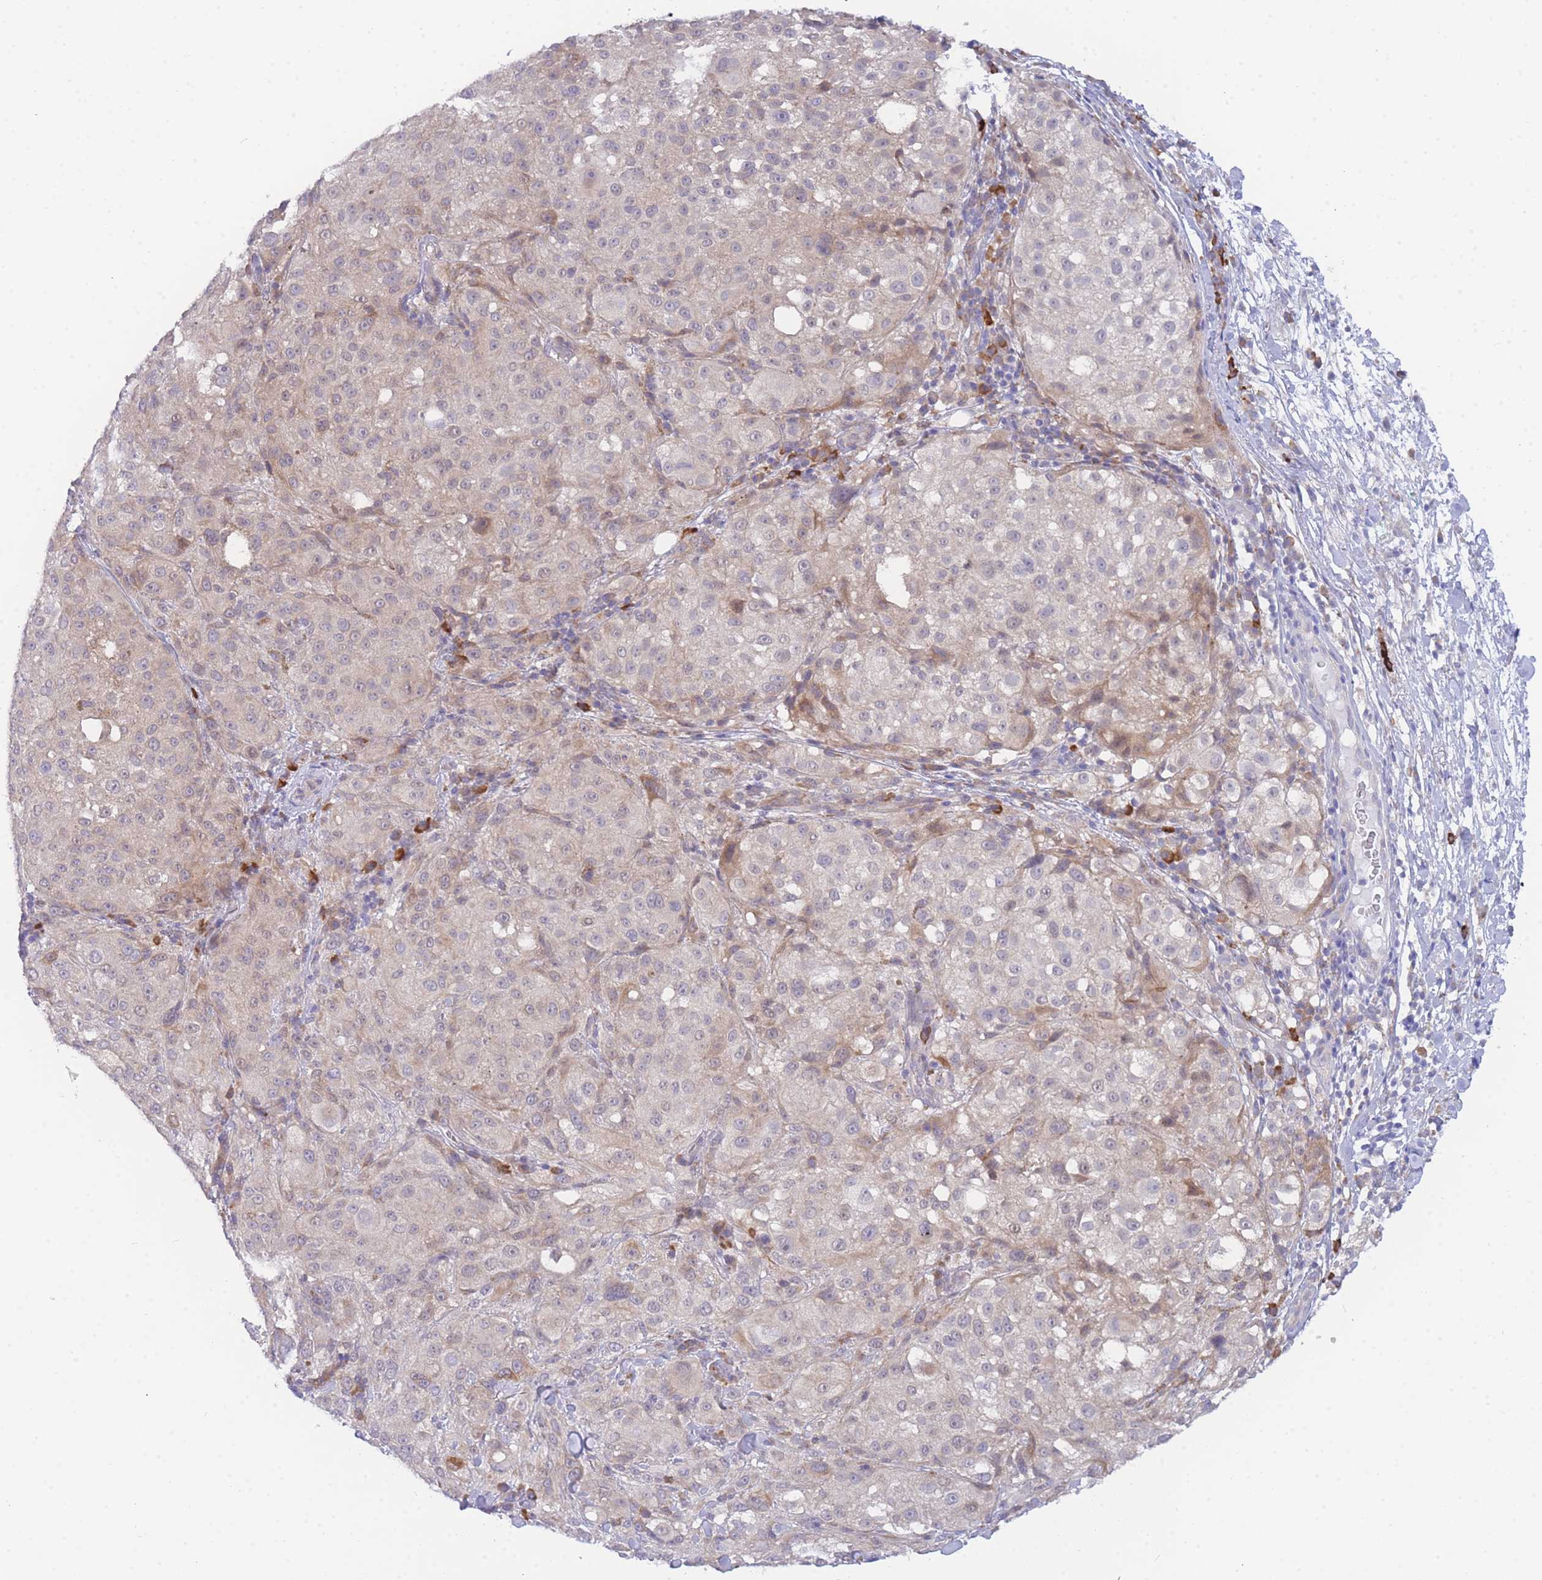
{"staining": {"intensity": "weak", "quantity": "<25%", "location": "cytoplasmic/membranous"}, "tissue": "melanoma", "cell_type": "Tumor cells", "image_type": "cancer", "snomed": [{"axis": "morphology", "description": "Necrosis, NOS"}, {"axis": "morphology", "description": "Malignant melanoma, NOS"}, {"axis": "topography", "description": "Skin"}], "caption": "High power microscopy micrograph of an IHC micrograph of malignant melanoma, revealing no significant positivity in tumor cells.", "gene": "ZNF510", "patient": {"sex": "female", "age": 87}}